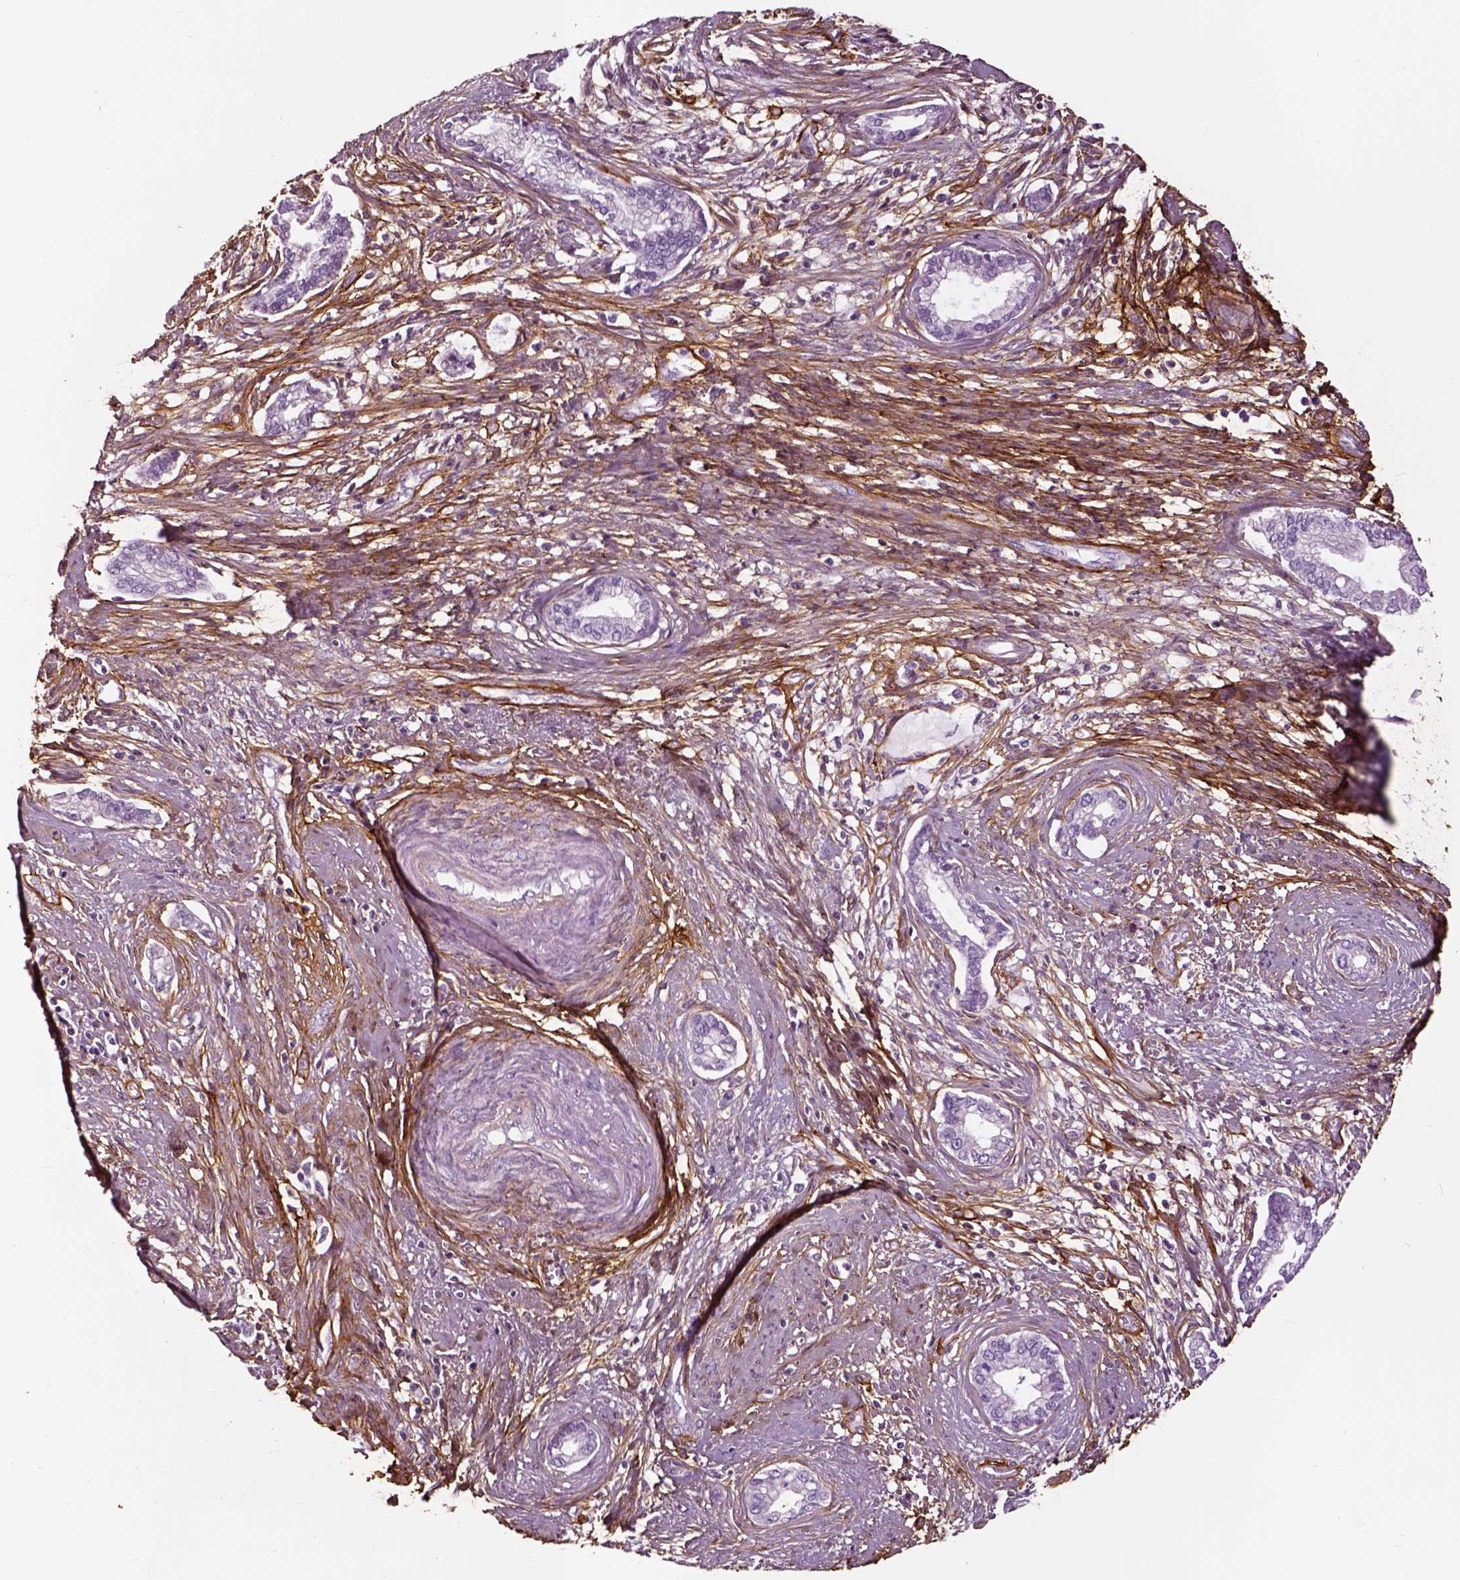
{"staining": {"intensity": "negative", "quantity": "none", "location": "none"}, "tissue": "cervical cancer", "cell_type": "Tumor cells", "image_type": "cancer", "snomed": [{"axis": "morphology", "description": "Adenocarcinoma, NOS"}, {"axis": "topography", "description": "Cervix"}], "caption": "Human cervical adenocarcinoma stained for a protein using immunohistochemistry (IHC) displays no positivity in tumor cells.", "gene": "COL6A2", "patient": {"sex": "female", "age": 62}}